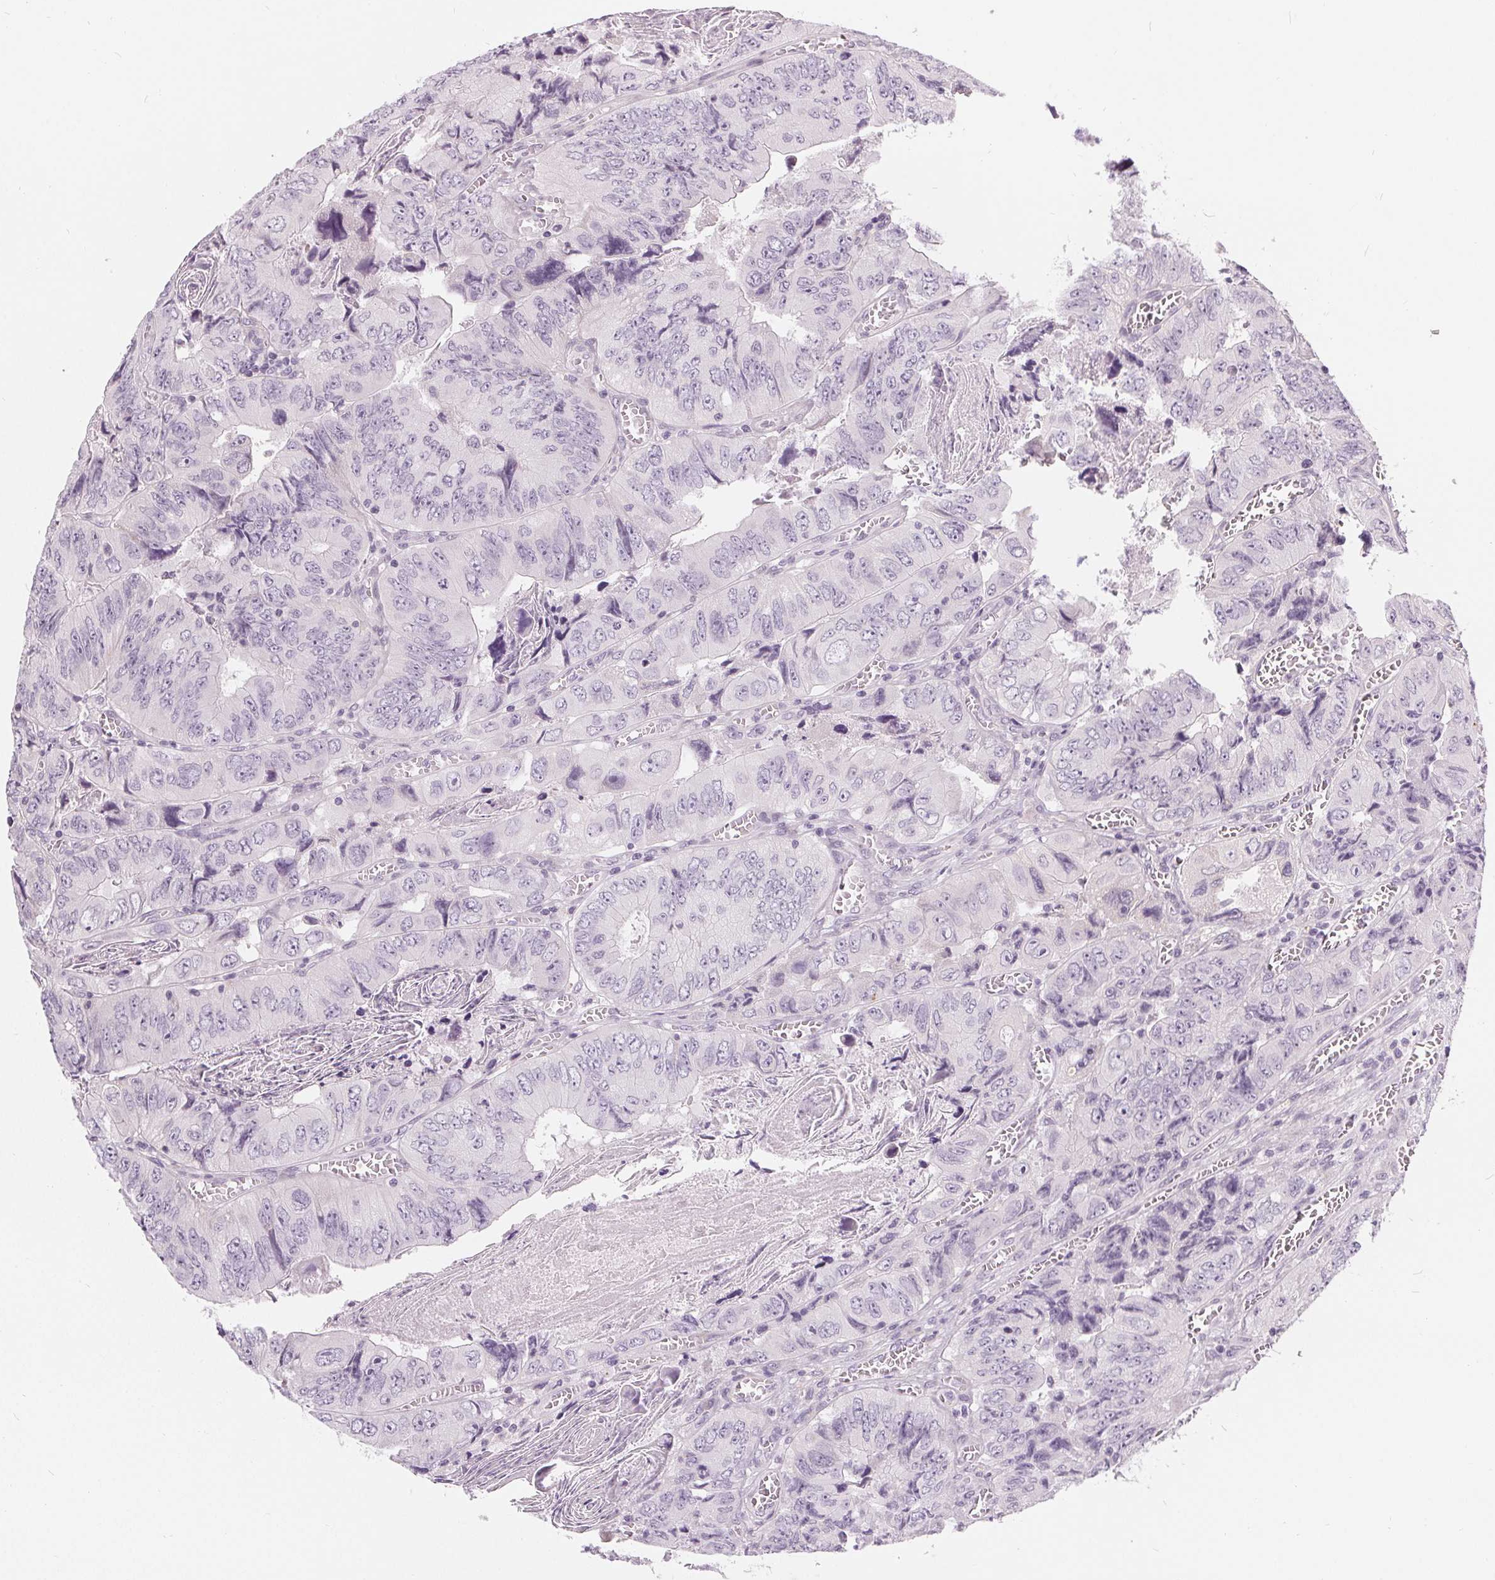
{"staining": {"intensity": "negative", "quantity": "none", "location": "none"}, "tissue": "colorectal cancer", "cell_type": "Tumor cells", "image_type": "cancer", "snomed": [{"axis": "morphology", "description": "Adenocarcinoma, NOS"}, {"axis": "topography", "description": "Colon"}], "caption": "This photomicrograph is of colorectal cancer stained with immunohistochemistry (IHC) to label a protein in brown with the nuclei are counter-stained blue. There is no positivity in tumor cells.", "gene": "HOPX", "patient": {"sex": "female", "age": 84}}